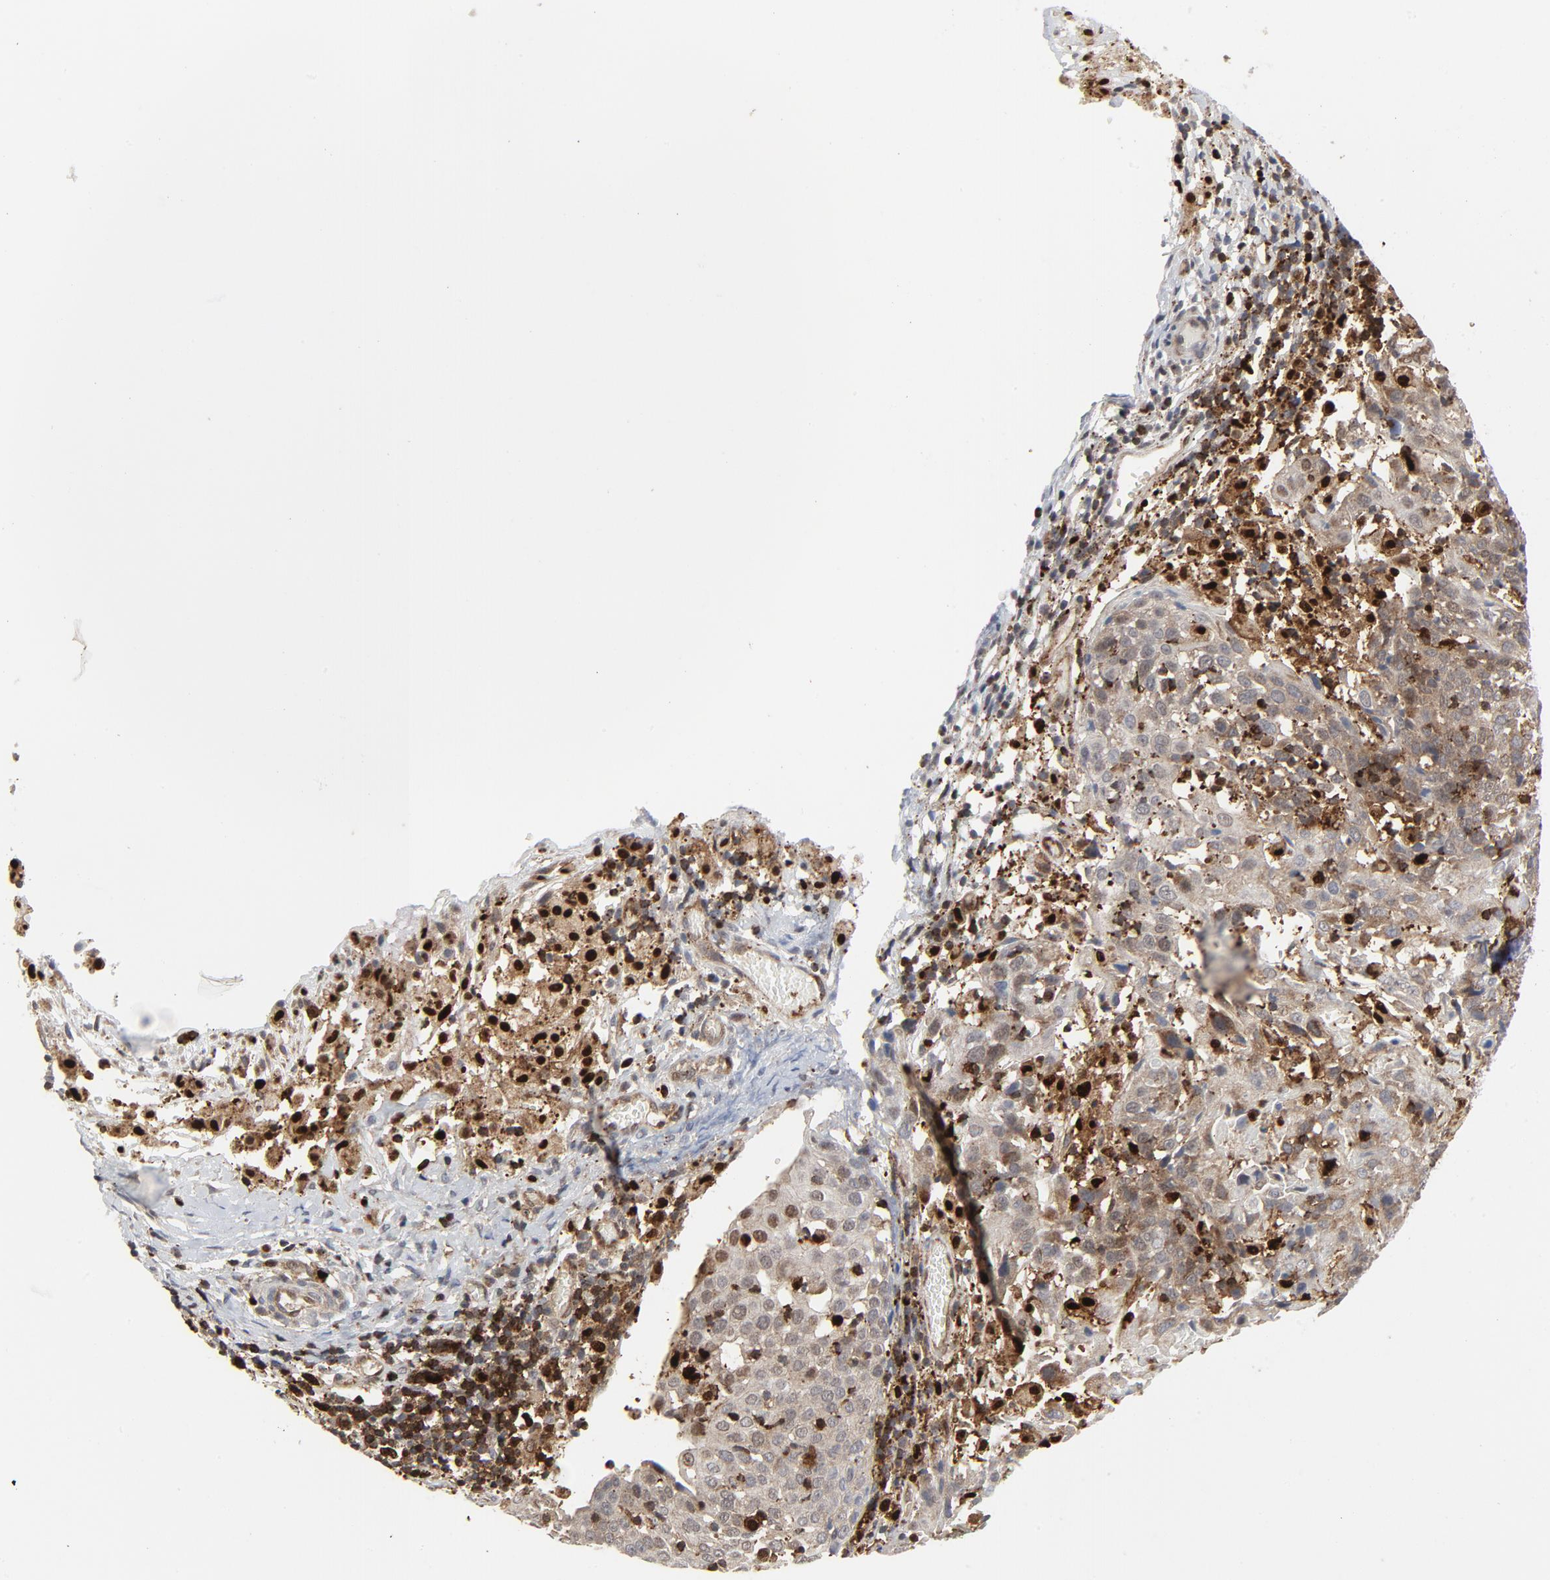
{"staining": {"intensity": "moderate", "quantity": ">75%", "location": "cytoplasmic/membranous,nuclear"}, "tissue": "cervical cancer", "cell_type": "Tumor cells", "image_type": "cancer", "snomed": [{"axis": "morphology", "description": "Normal tissue, NOS"}, {"axis": "morphology", "description": "Squamous cell carcinoma, NOS"}, {"axis": "topography", "description": "Cervix"}], "caption": "Cervical cancer (squamous cell carcinoma) stained with a brown dye demonstrates moderate cytoplasmic/membranous and nuclear positive positivity in approximately >75% of tumor cells.", "gene": "YES1", "patient": {"sex": "female", "age": 67}}